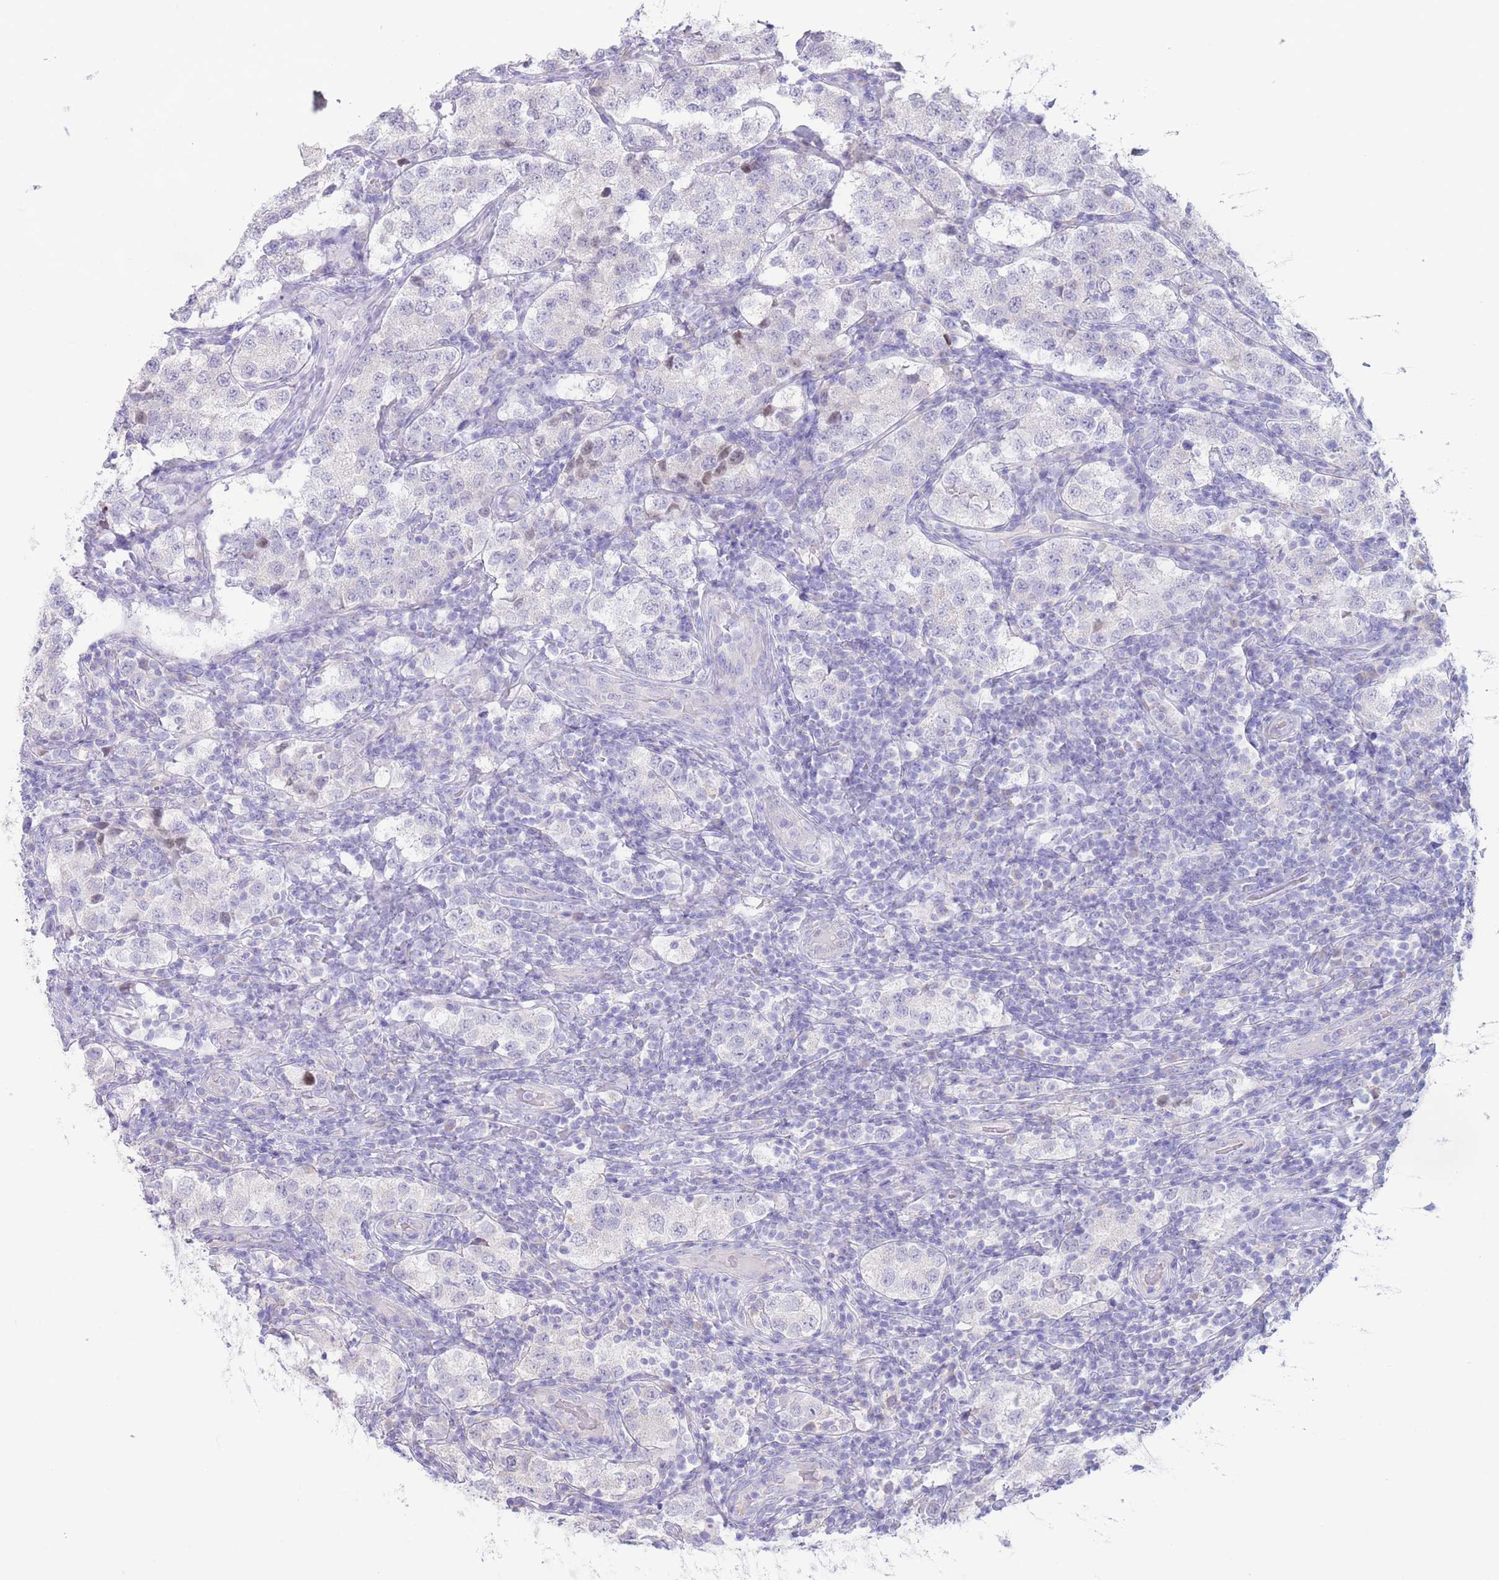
{"staining": {"intensity": "negative", "quantity": "none", "location": "none"}, "tissue": "testis cancer", "cell_type": "Tumor cells", "image_type": "cancer", "snomed": [{"axis": "morphology", "description": "Seminoma, NOS"}, {"axis": "topography", "description": "Testis"}], "caption": "High magnification brightfield microscopy of testis cancer stained with DAB (brown) and counterstained with hematoxylin (blue): tumor cells show no significant staining. Nuclei are stained in blue.", "gene": "FAH", "patient": {"sex": "male", "age": 34}}